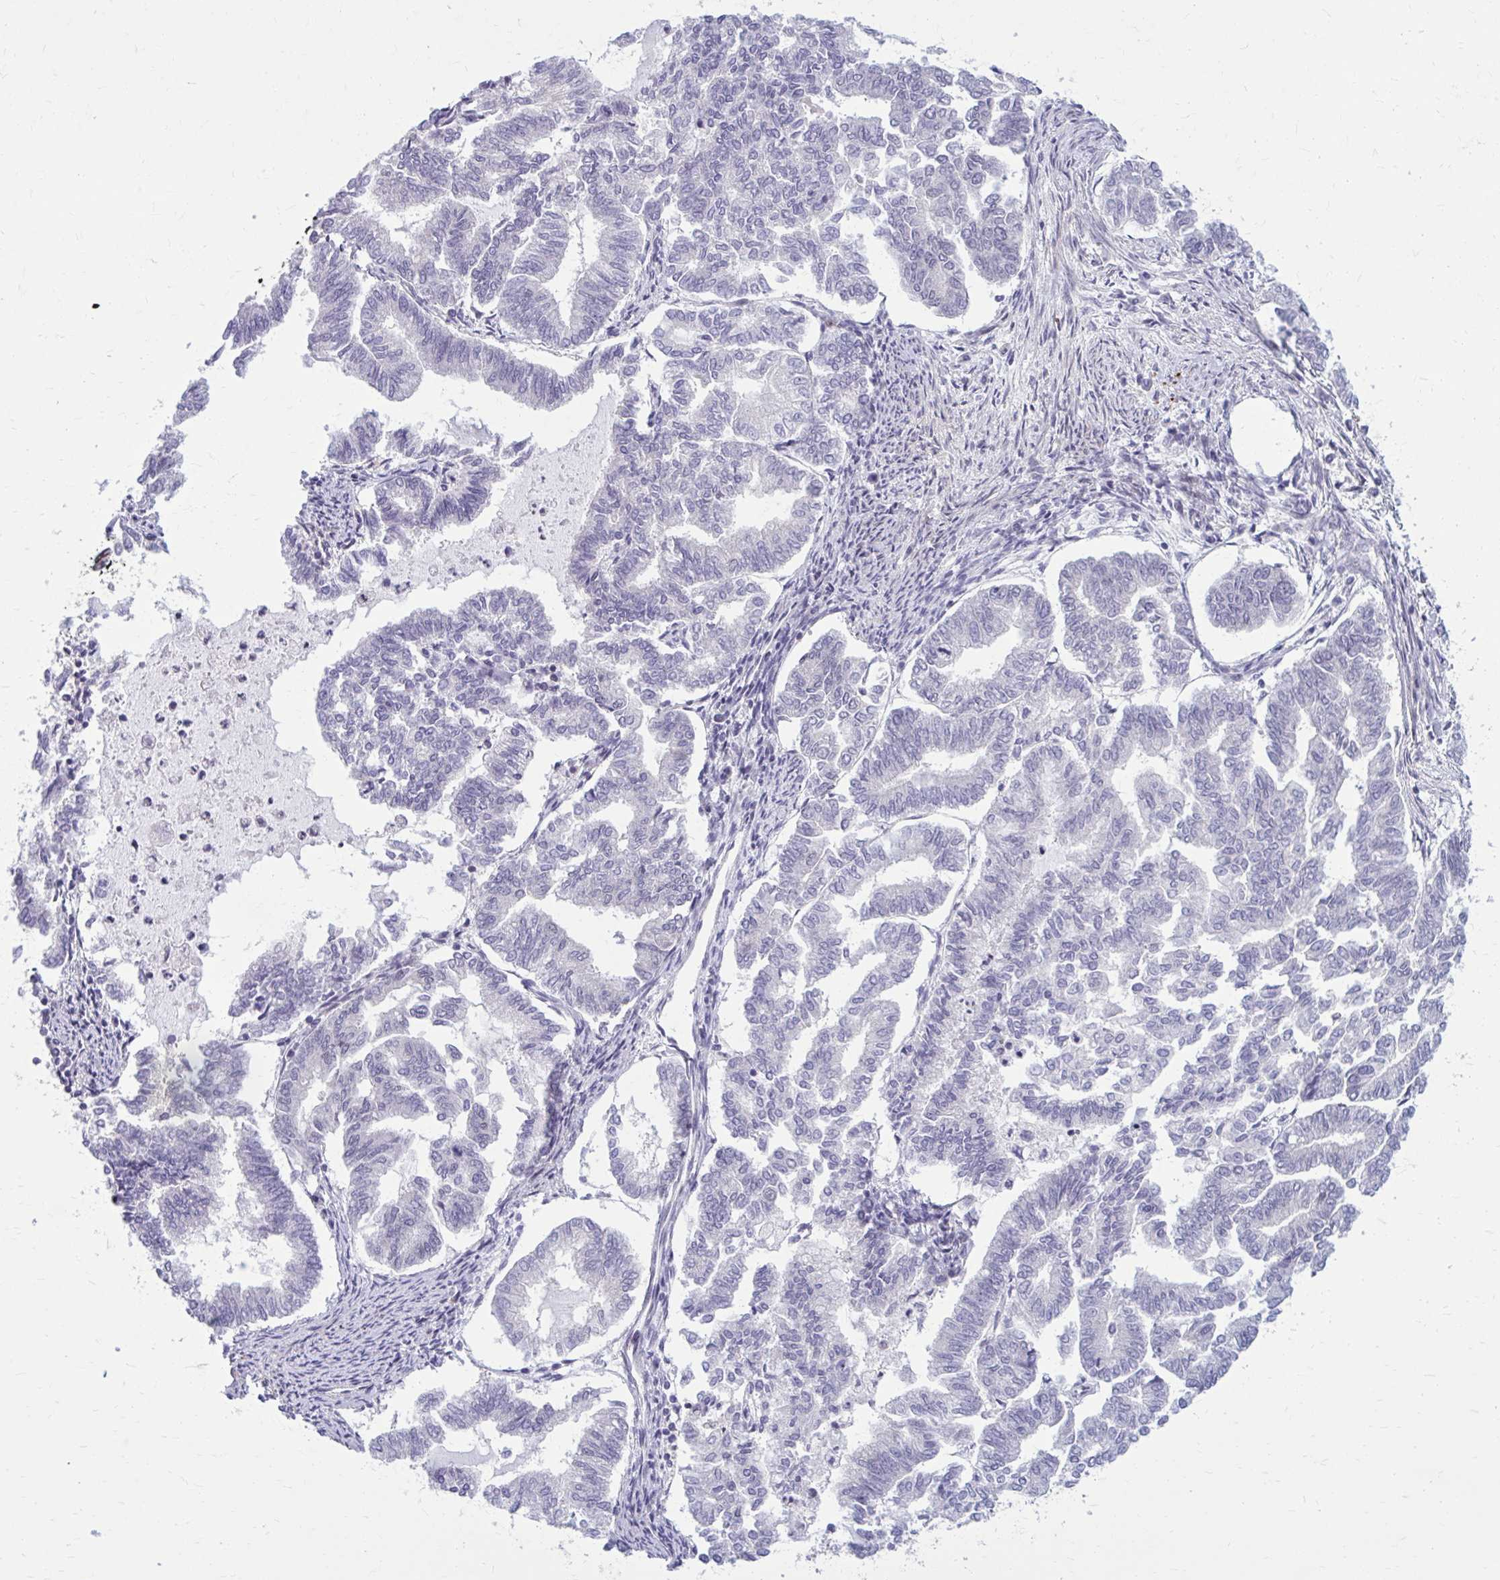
{"staining": {"intensity": "negative", "quantity": "none", "location": "none"}, "tissue": "endometrial cancer", "cell_type": "Tumor cells", "image_type": "cancer", "snomed": [{"axis": "morphology", "description": "Adenocarcinoma, NOS"}, {"axis": "topography", "description": "Endometrium"}], "caption": "A histopathology image of human endometrial cancer (adenocarcinoma) is negative for staining in tumor cells.", "gene": "PSME4", "patient": {"sex": "female", "age": 79}}